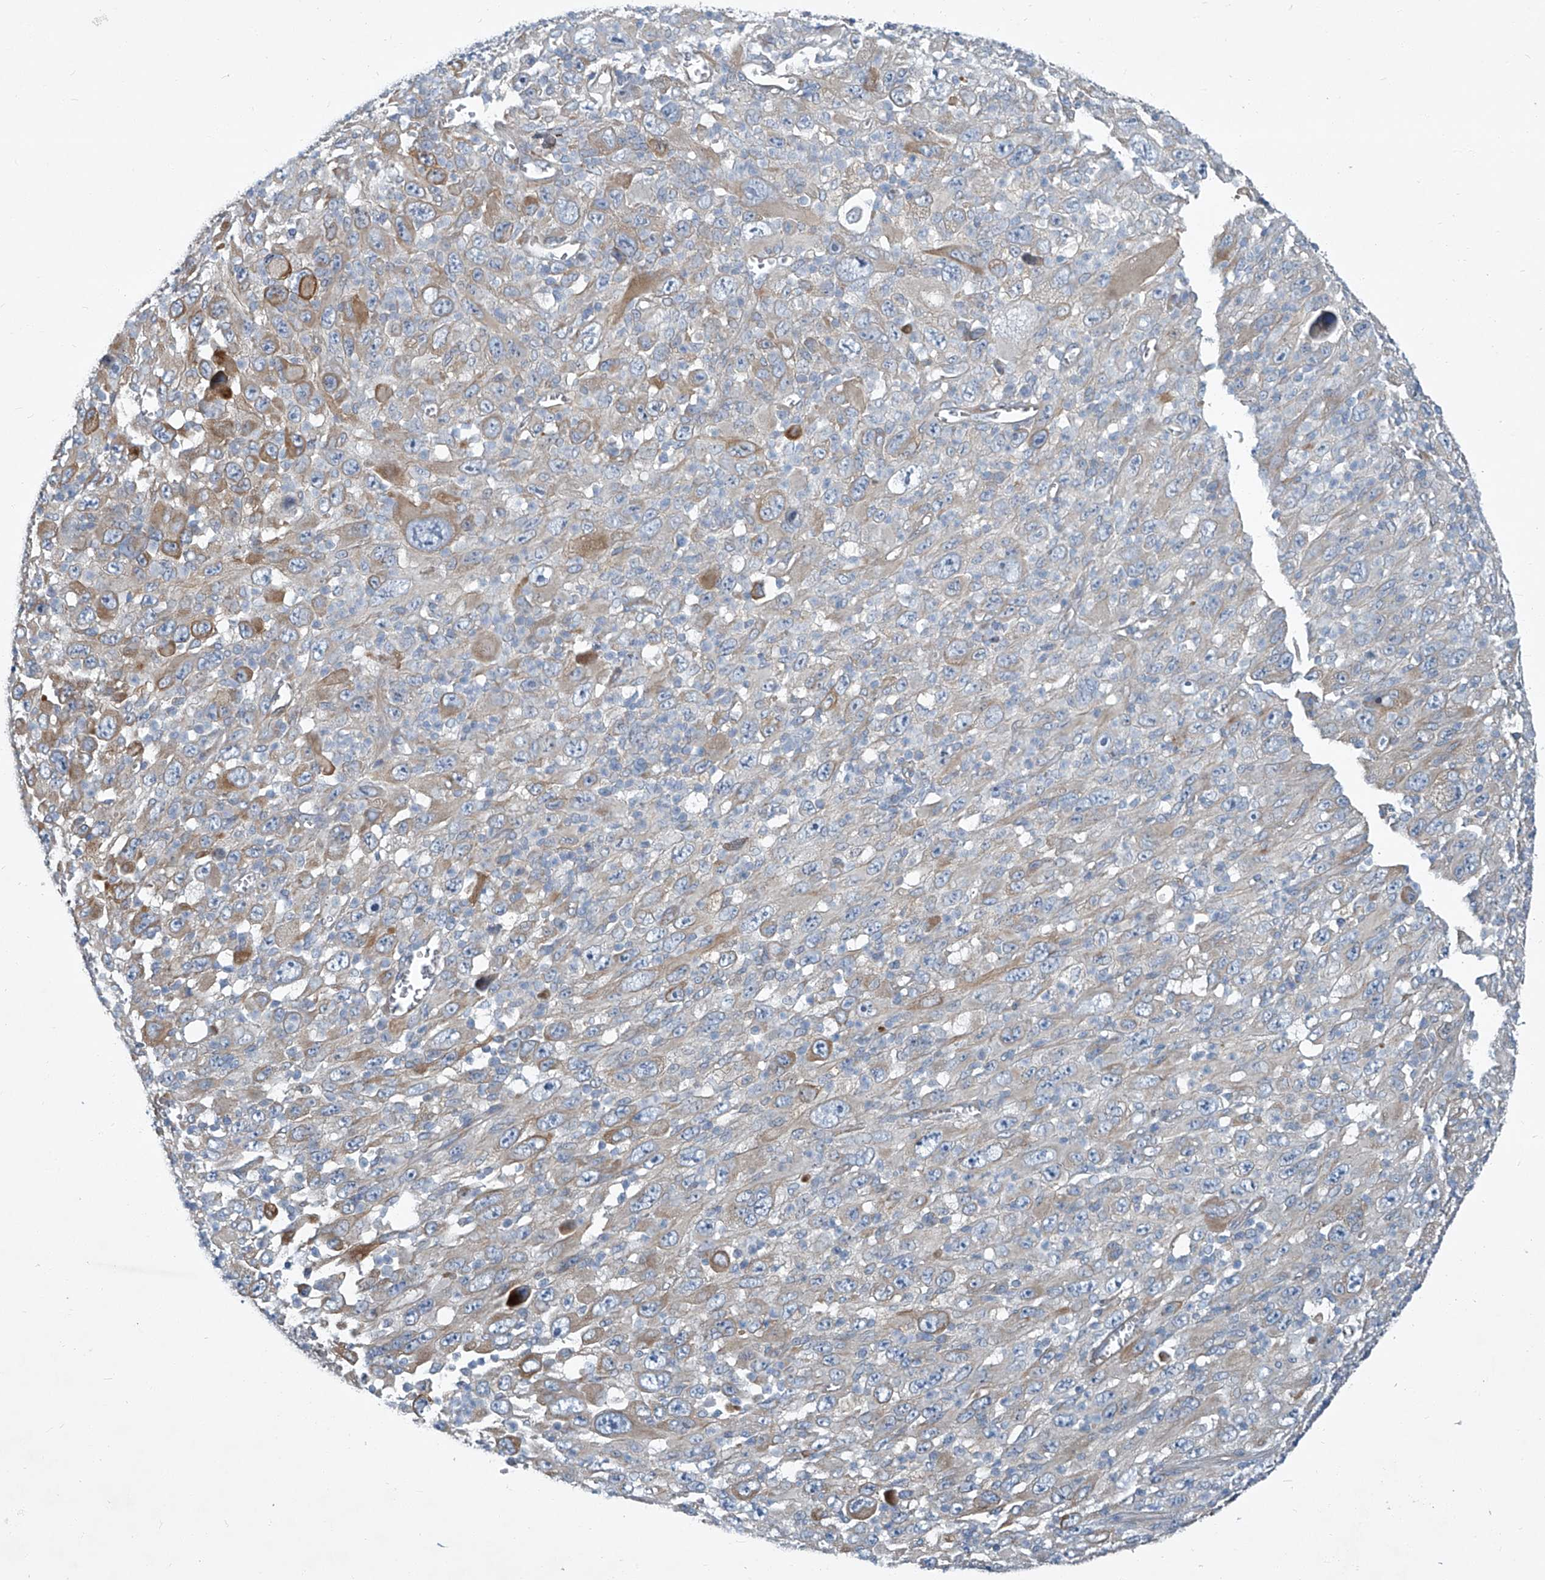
{"staining": {"intensity": "moderate", "quantity": "<25%", "location": "cytoplasmic/membranous"}, "tissue": "melanoma", "cell_type": "Tumor cells", "image_type": "cancer", "snomed": [{"axis": "morphology", "description": "Malignant melanoma, Metastatic site"}, {"axis": "topography", "description": "Skin"}], "caption": "A low amount of moderate cytoplasmic/membranous staining is identified in about <25% of tumor cells in melanoma tissue. Nuclei are stained in blue.", "gene": "SLC26A11", "patient": {"sex": "female", "age": 56}}